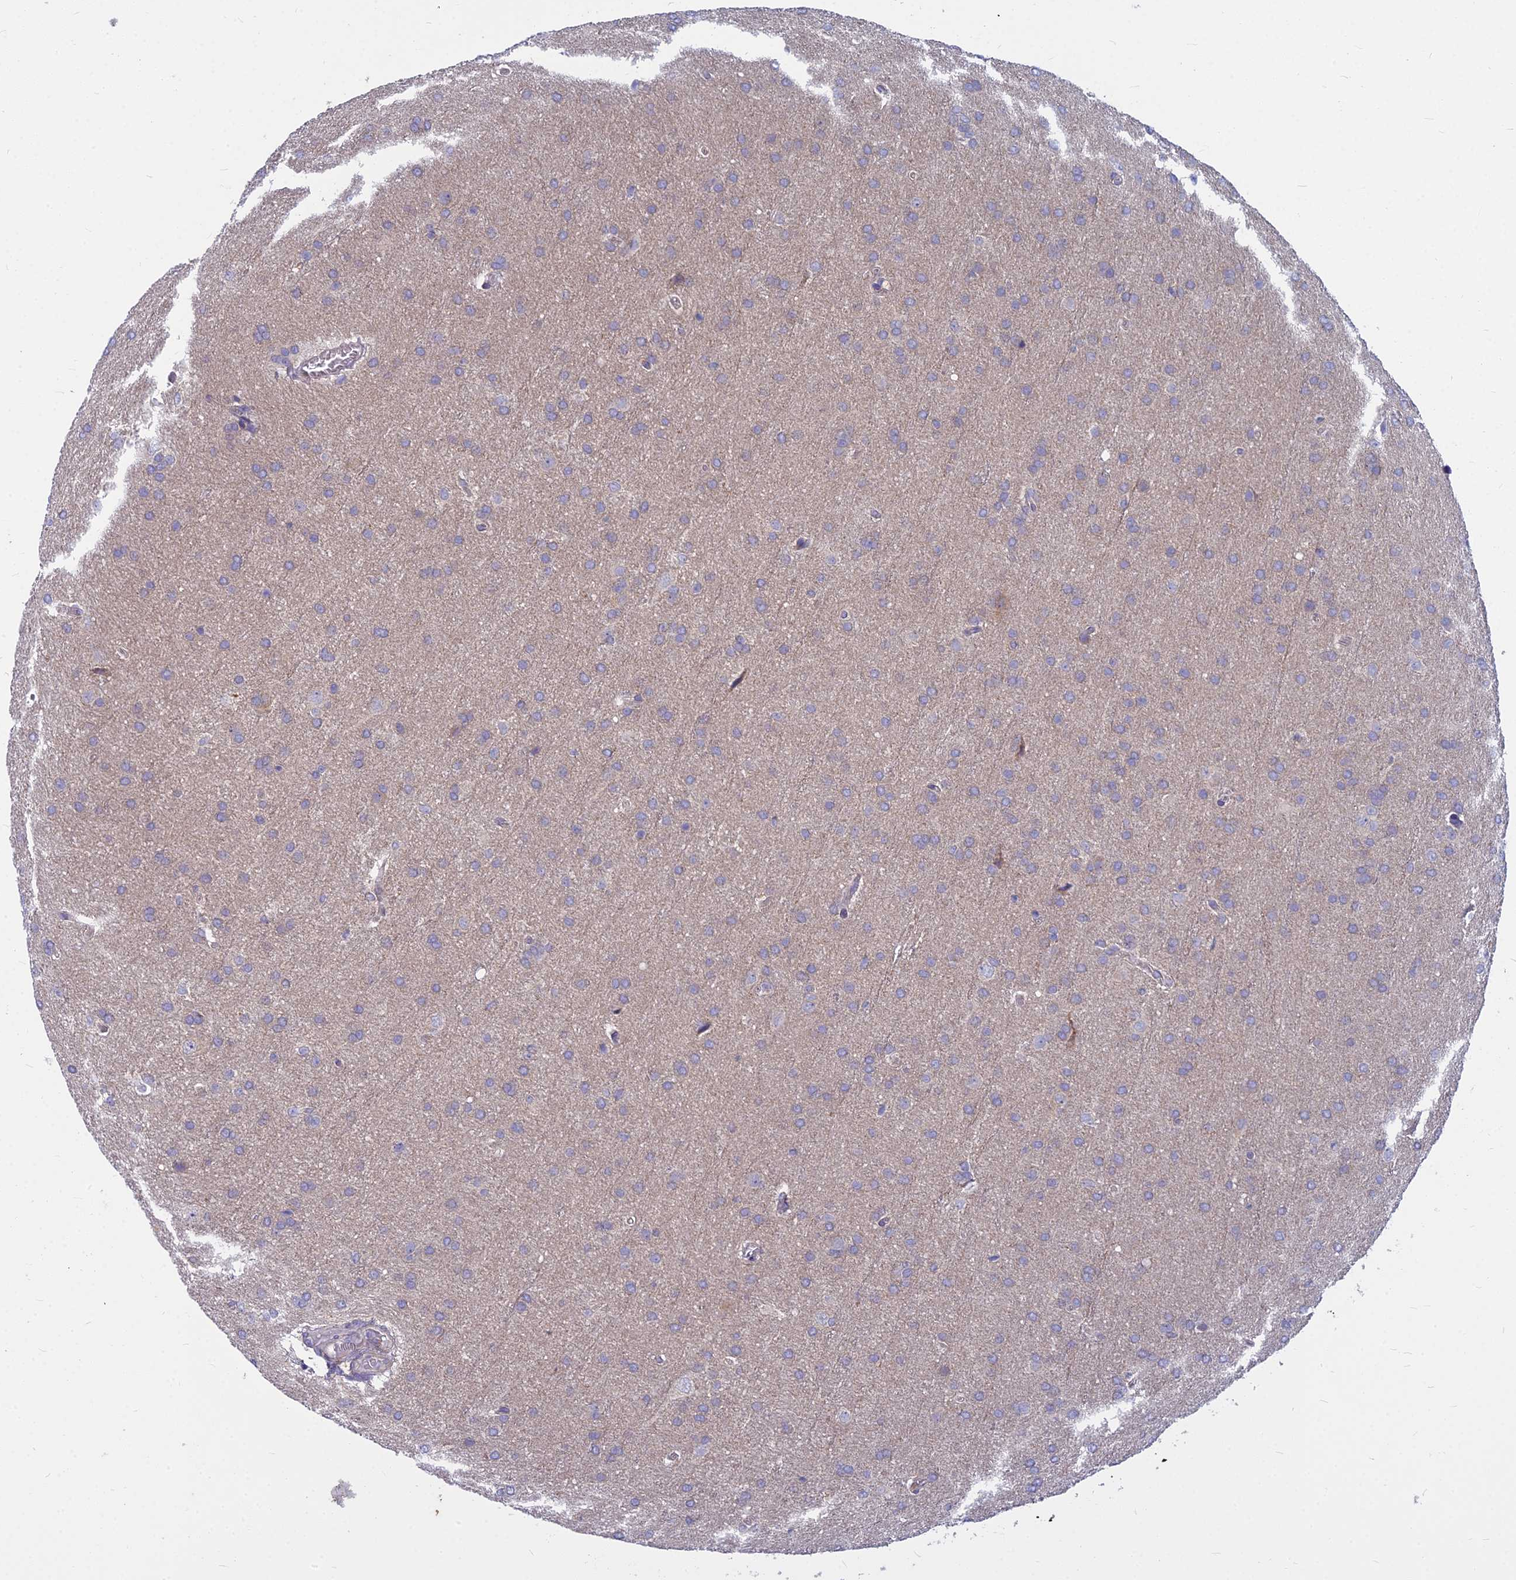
{"staining": {"intensity": "negative", "quantity": "none", "location": "none"}, "tissue": "glioma", "cell_type": "Tumor cells", "image_type": "cancer", "snomed": [{"axis": "morphology", "description": "Glioma, malignant, Low grade"}, {"axis": "topography", "description": "Brain"}], "caption": "This is a micrograph of immunohistochemistry staining of malignant glioma (low-grade), which shows no expression in tumor cells.", "gene": "COX20", "patient": {"sex": "female", "age": 32}}